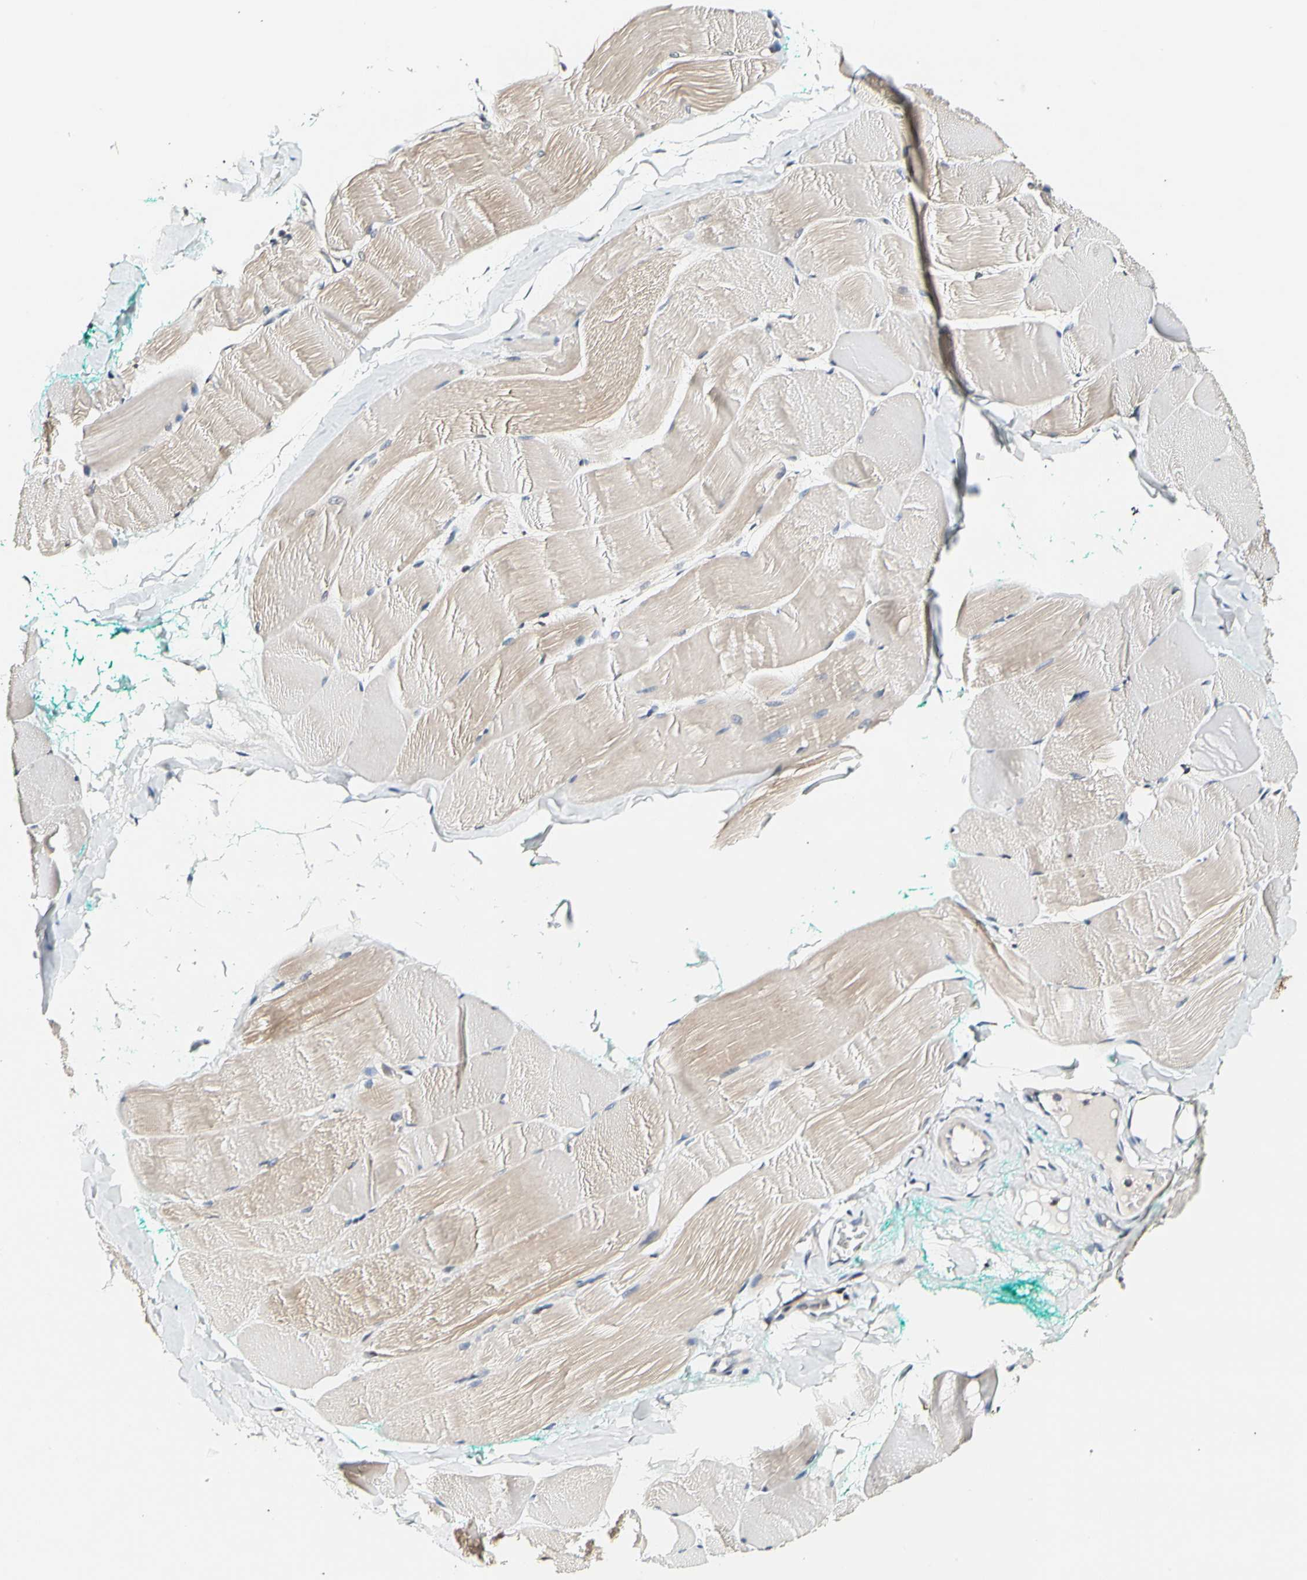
{"staining": {"intensity": "weak", "quantity": "25%-75%", "location": "cytoplasmic/membranous"}, "tissue": "skeletal muscle", "cell_type": "Myocytes", "image_type": "normal", "snomed": [{"axis": "morphology", "description": "Normal tissue, NOS"}, {"axis": "morphology", "description": "Squamous cell carcinoma, NOS"}, {"axis": "topography", "description": "Skeletal muscle"}], "caption": "Myocytes reveal low levels of weak cytoplasmic/membranous staining in about 25%-75% of cells in unremarkable human skeletal muscle.", "gene": "SOX30", "patient": {"sex": "male", "age": 51}}